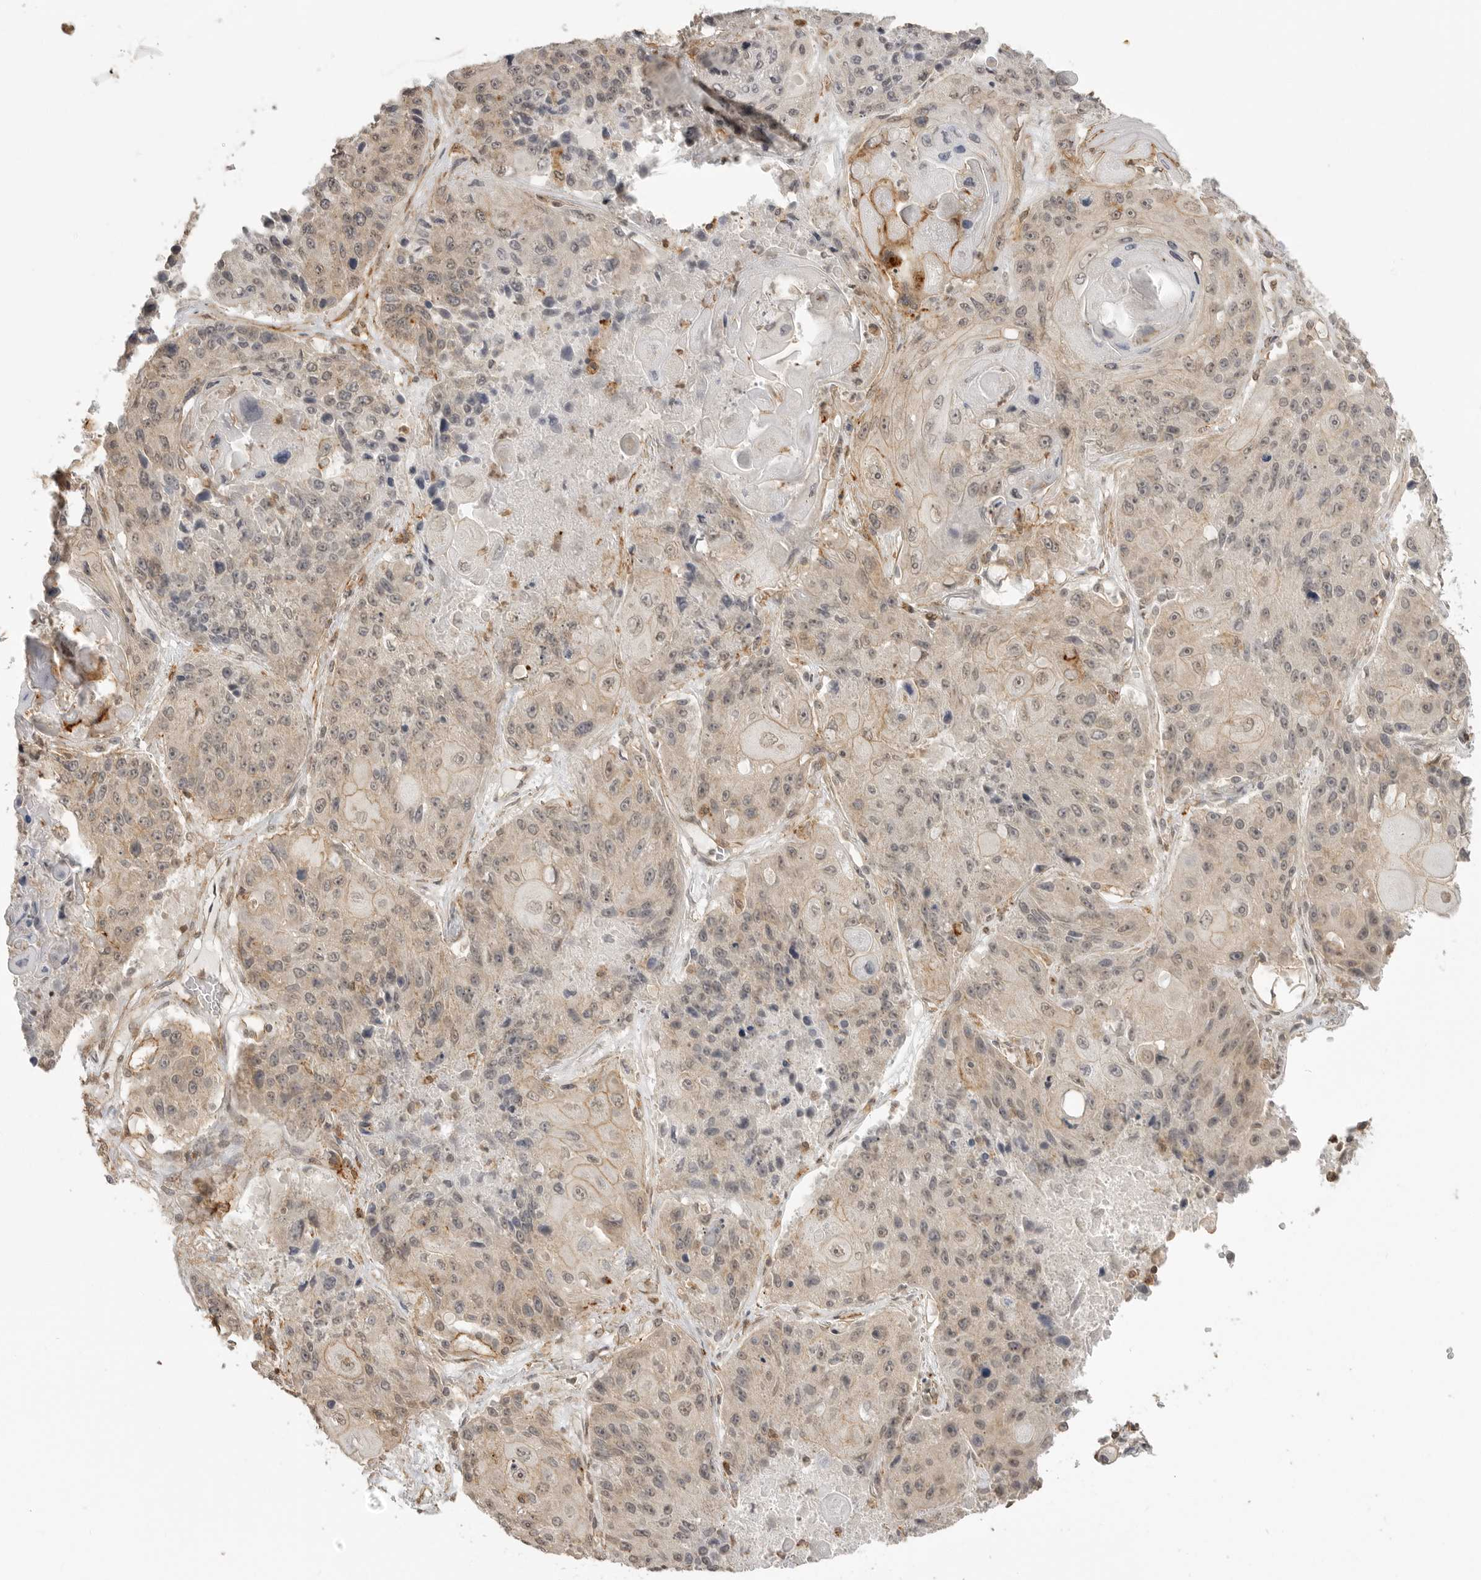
{"staining": {"intensity": "weak", "quantity": ">75%", "location": "cytoplasmic/membranous"}, "tissue": "lung cancer", "cell_type": "Tumor cells", "image_type": "cancer", "snomed": [{"axis": "morphology", "description": "Squamous cell carcinoma, NOS"}, {"axis": "topography", "description": "Lung"}], "caption": "Protein staining of lung cancer tissue shows weak cytoplasmic/membranous staining in about >75% of tumor cells.", "gene": "GPC2", "patient": {"sex": "male", "age": 61}}